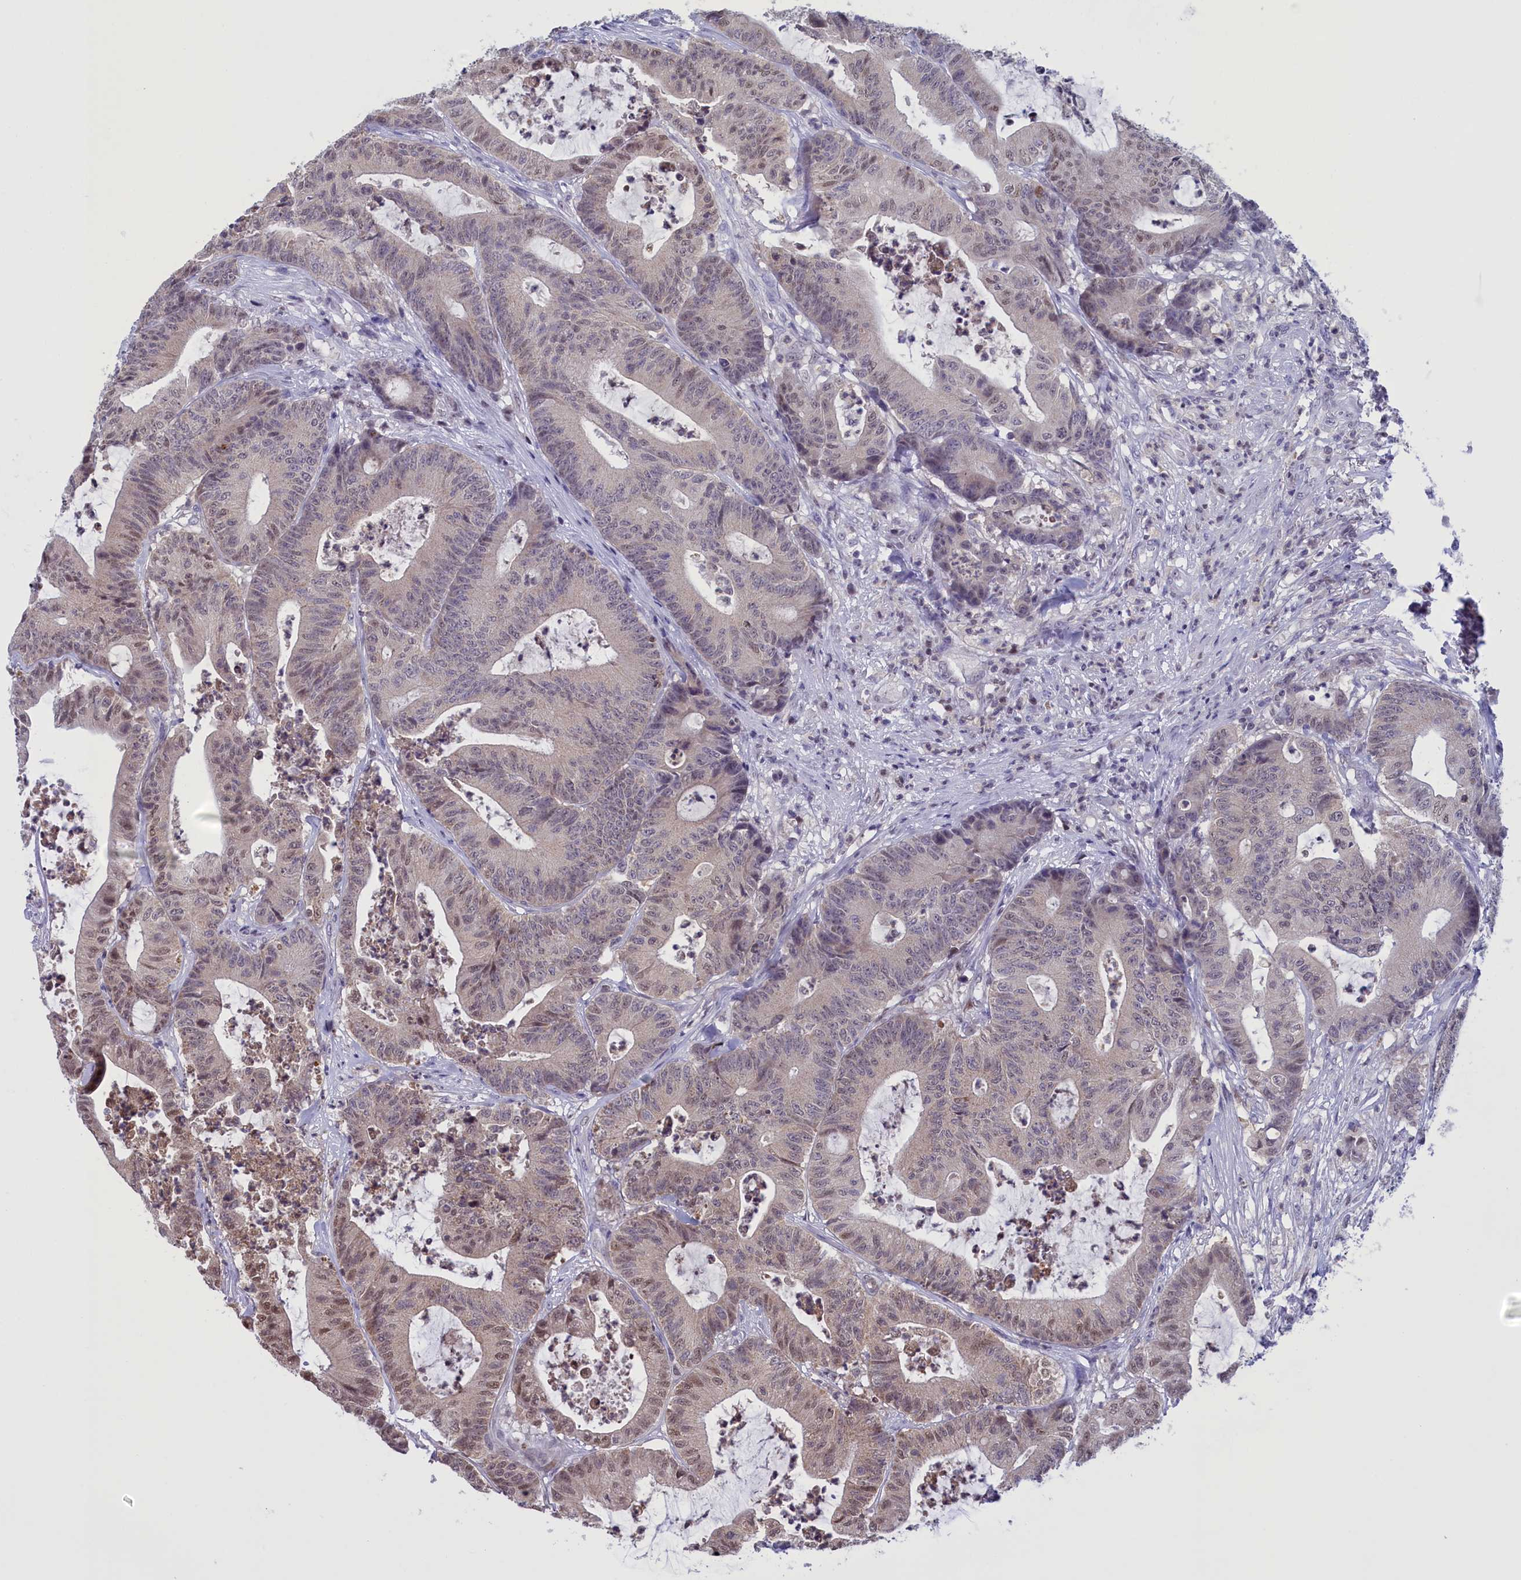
{"staining": {"intensity": "moderate", "quantity": "<25%", "location": "nuclear"}, "tissue": "colorectal cancer", "cell_type": "Tumor cells", "image_type": "cancer", "snomed": [{"axis": "morphology", "description": "Adenocarcinoma, NOS"}, {"axis": "topography", "description": "Colon"}], "caption": "Colorectal cancer (adenocarcinoma) stained with DAB IHC reveals low levels of moderate nuclear staining in about <25% of tumor cells.", "gene": "IZUMO2", "patient": {"sex": "female", "age": 84}}